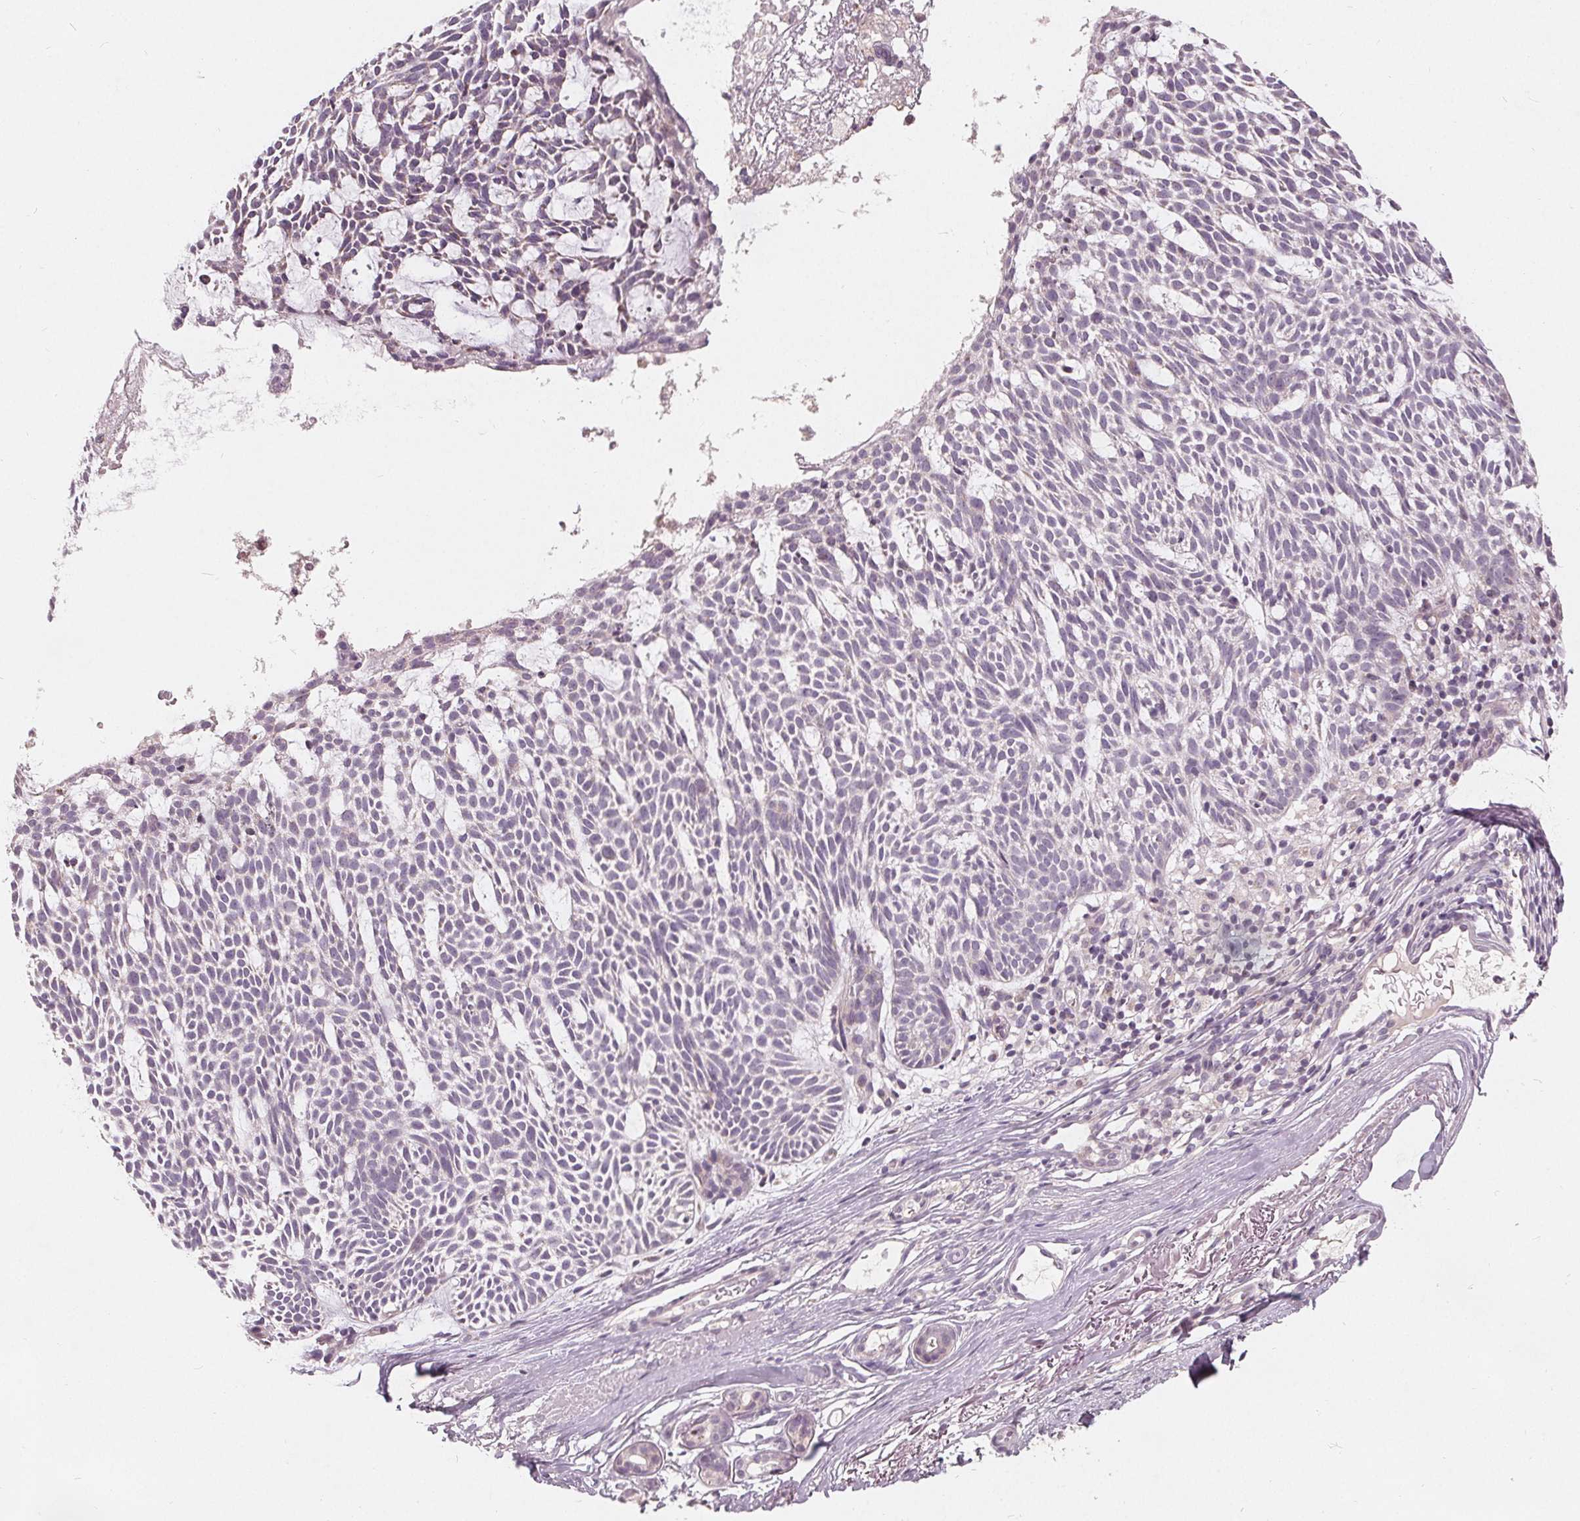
{"staining": {"intensity": "negative", "quantity": "none", "location": "none"}, "tissue": "skin cancer", "cell_type": "Tumor cells", "image_type": "cancer", "snomed": [{"axis": "morphology", "description": "Basal cell carcinoma"}, {"axis": "topography", "description": "Skin"}], "caption": "Tumor cells are negative for protein expression in human skin cancer (basal cell carcinoma).", "gene": "TRIM60", "patient": {"sex": "male", "age": 83}}